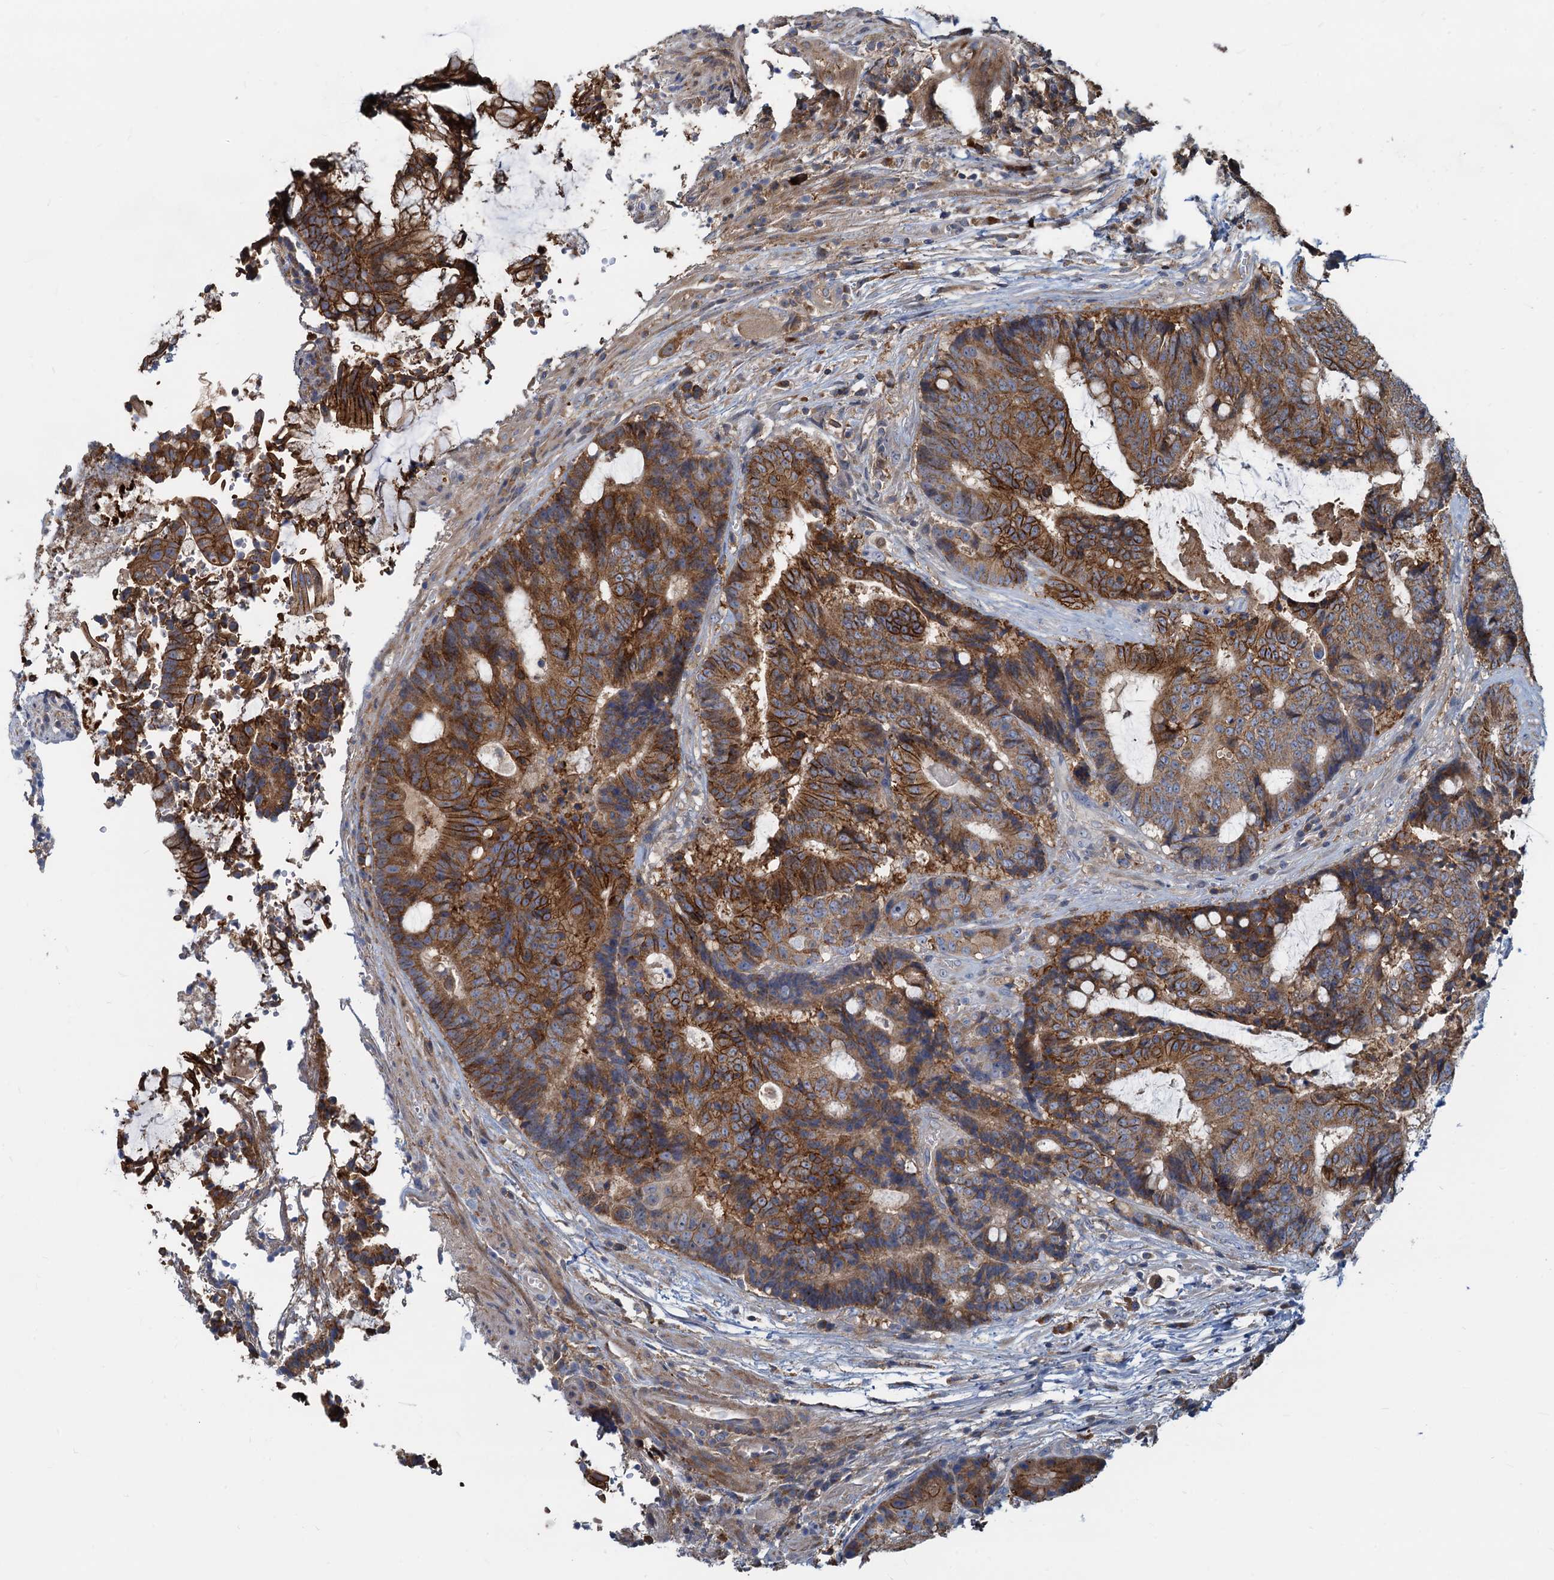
{"staining": {"intensity": "strong", "quantity": ">75%", "location": "cytoplasmic/membranous"}, "tissue": "colorectal cancer", "cell_type": "Tumor cells", "image_type": "cancer", "snomed": [{"axis": "morphology", "description": "Adenocarcinoma, NOS"}, {"axis": "topography", "description": "Rectum"}], "caption": "Strong cytoplasmic/membranous staining for a protein is present in approximately >75% of tumor cells of colorectal cancer (adenocarcinoma) using IHC.", "gene": "LNX2", "patient": {"sex": "male", "age": 69}}